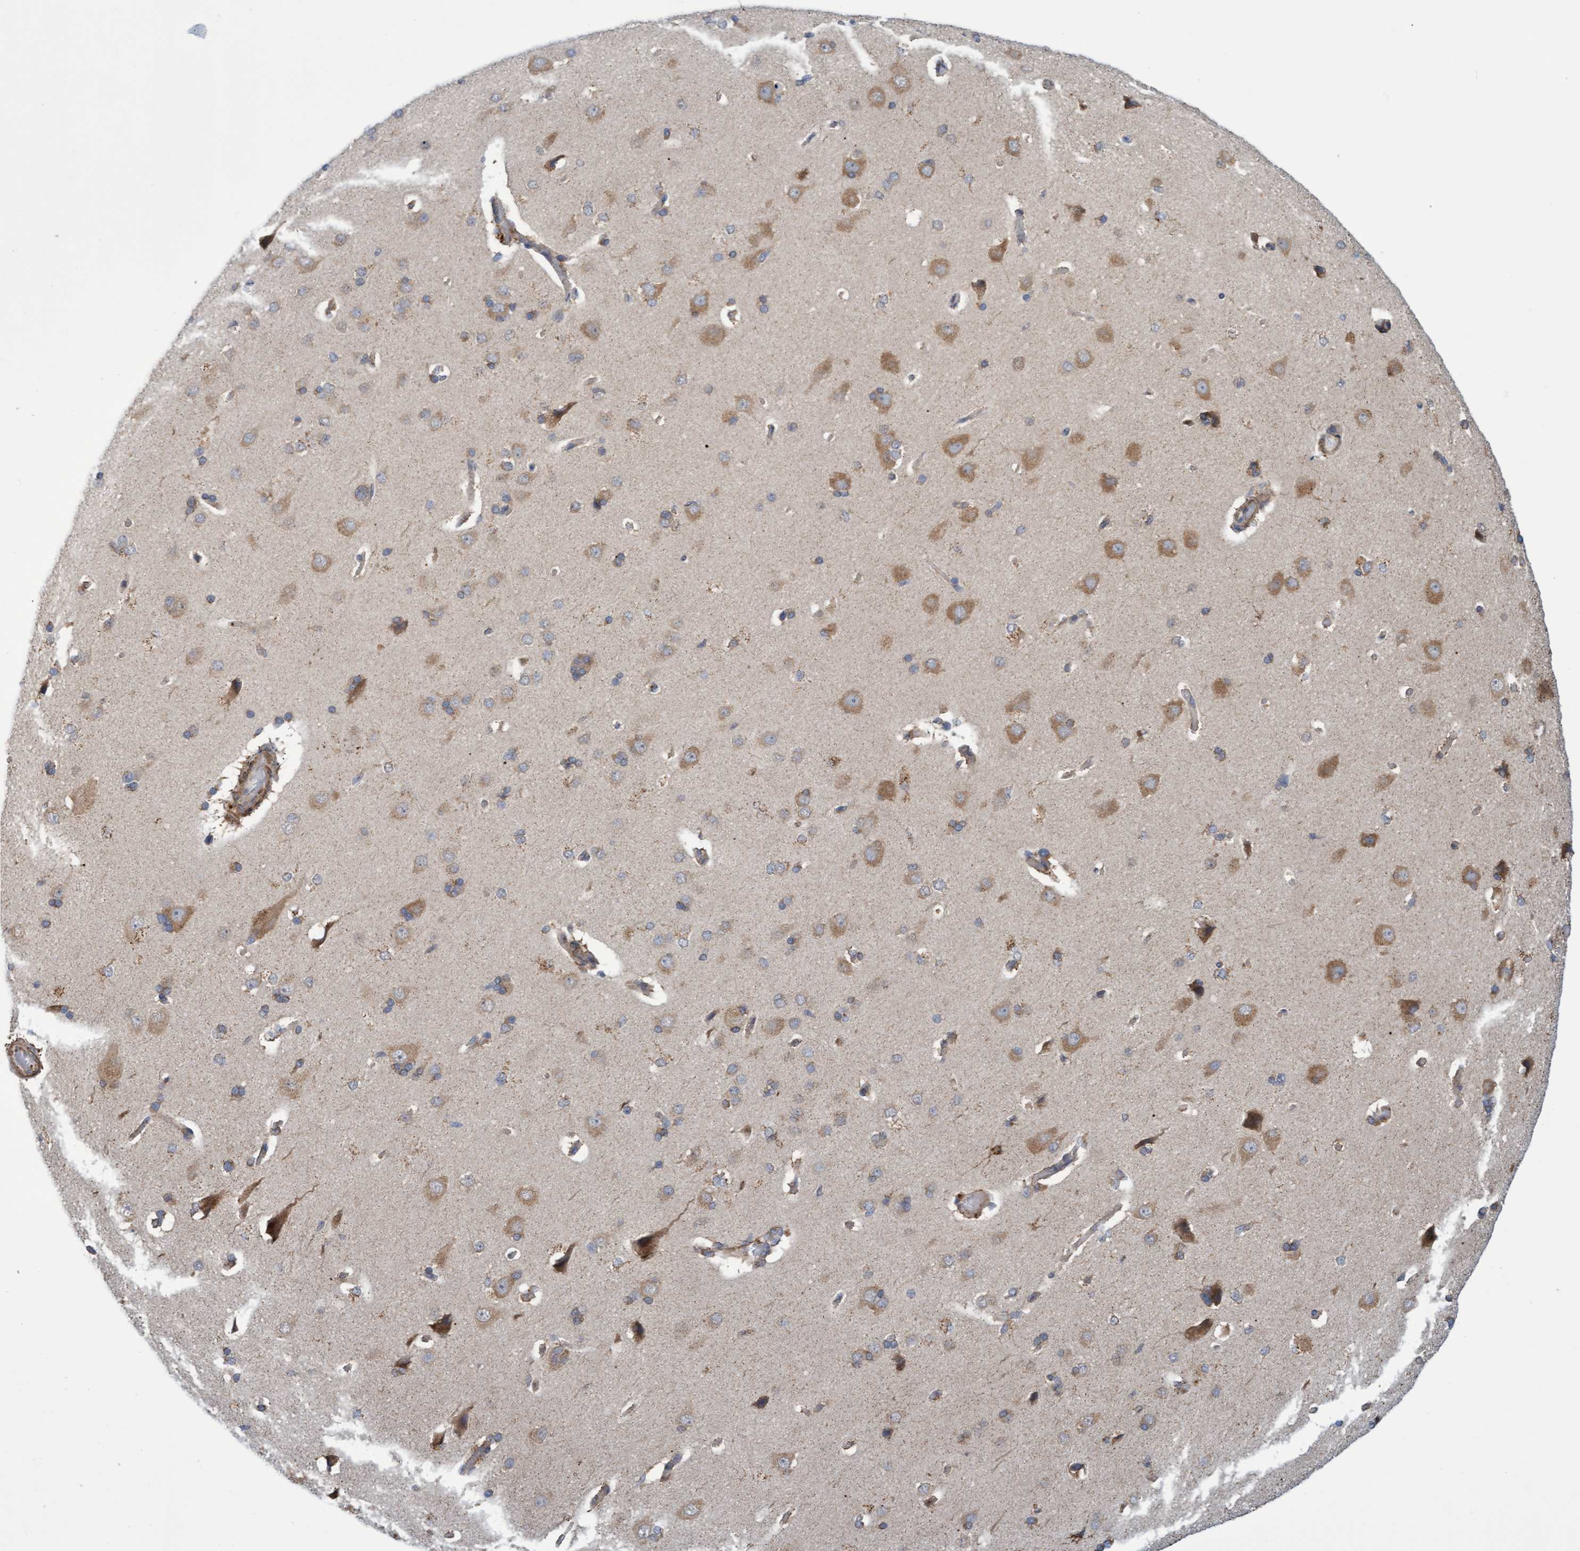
{"staining": {"intensity": "negative", "quantity": "none", "location": "none"}, "tissue": "cerebral cortex", "cell_type": "Endothelial cells", "image_type": "normal", "snomed": [{"axis": "morphology", "description": "Normal tissue, NOS"}, {"axis": "topography", "description": "Cerebral cortex"}], "caption": "Photomicrograph shows no protein staining in endothelial cells of benign cerebral cortex. (Stains: DAB immunohistochemistry (IHC) with hematoxylin counter stain, Microscopy: brightfield microscopy at high magnification).", "gene": "NAA15", "patient": {"sex": "male", "age": 62}}